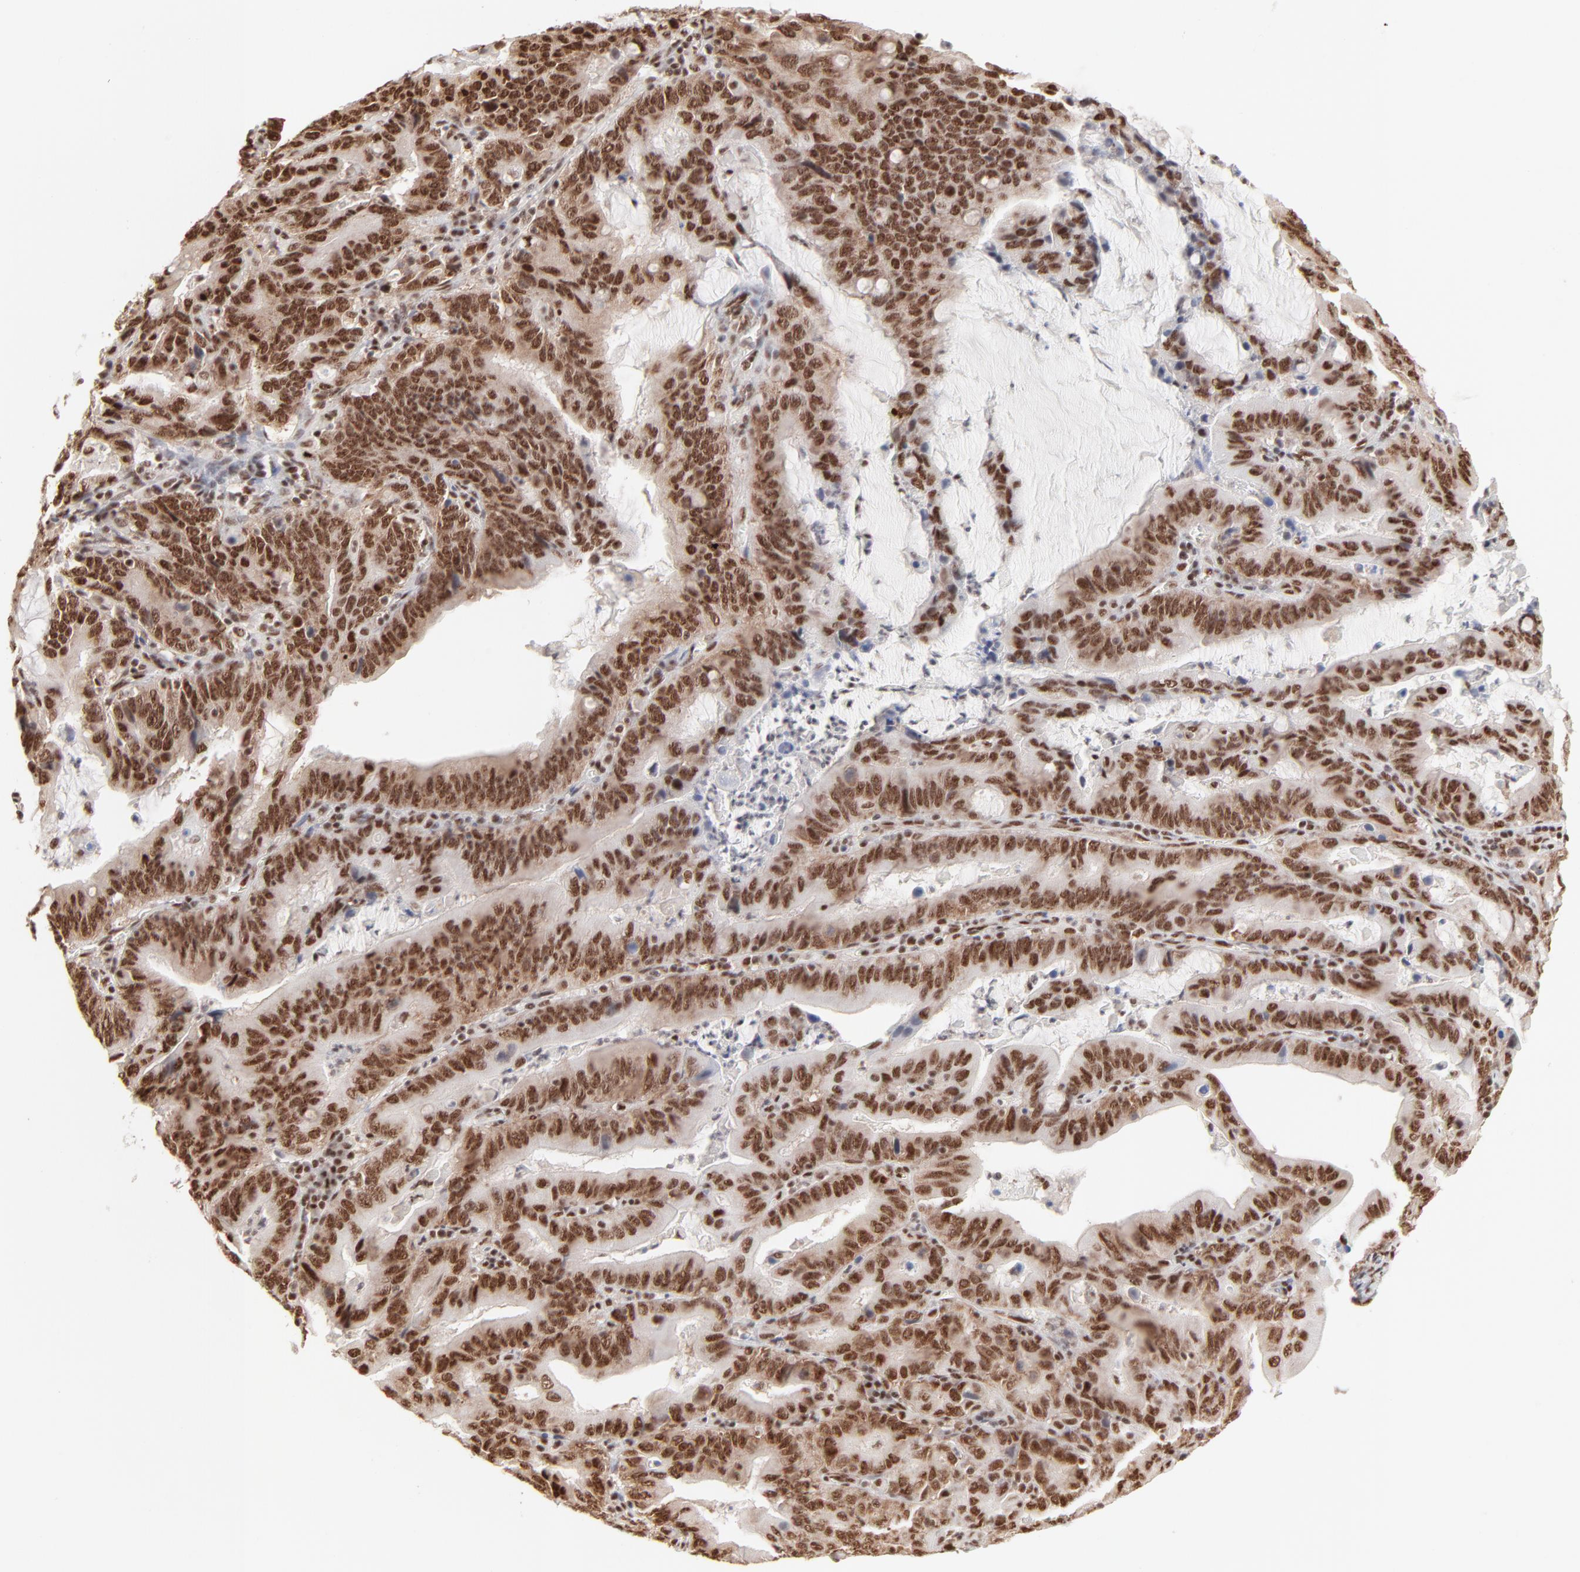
{"staining": {"intensity": "strong", "quantity": ">75%", "location": "nuclear"}, "tissue": "stomach cancer", "cell_type": "Tumor cells", "image_type": "cancer", "snomed": [{"axis": "morphology", "description": "Adenocarcinoma, NOS"}, {"axis": "topography", "description": "Stomach, upper"}], "caption": "High-power microscopy captured an immunohistochemistry (IHC) micrograph of stomach cancer, revealing strong nuclear positivity in about >75% of tumor cells.", "gene": "TARDBP", "patient": {"sex": "male", "age": 63}}